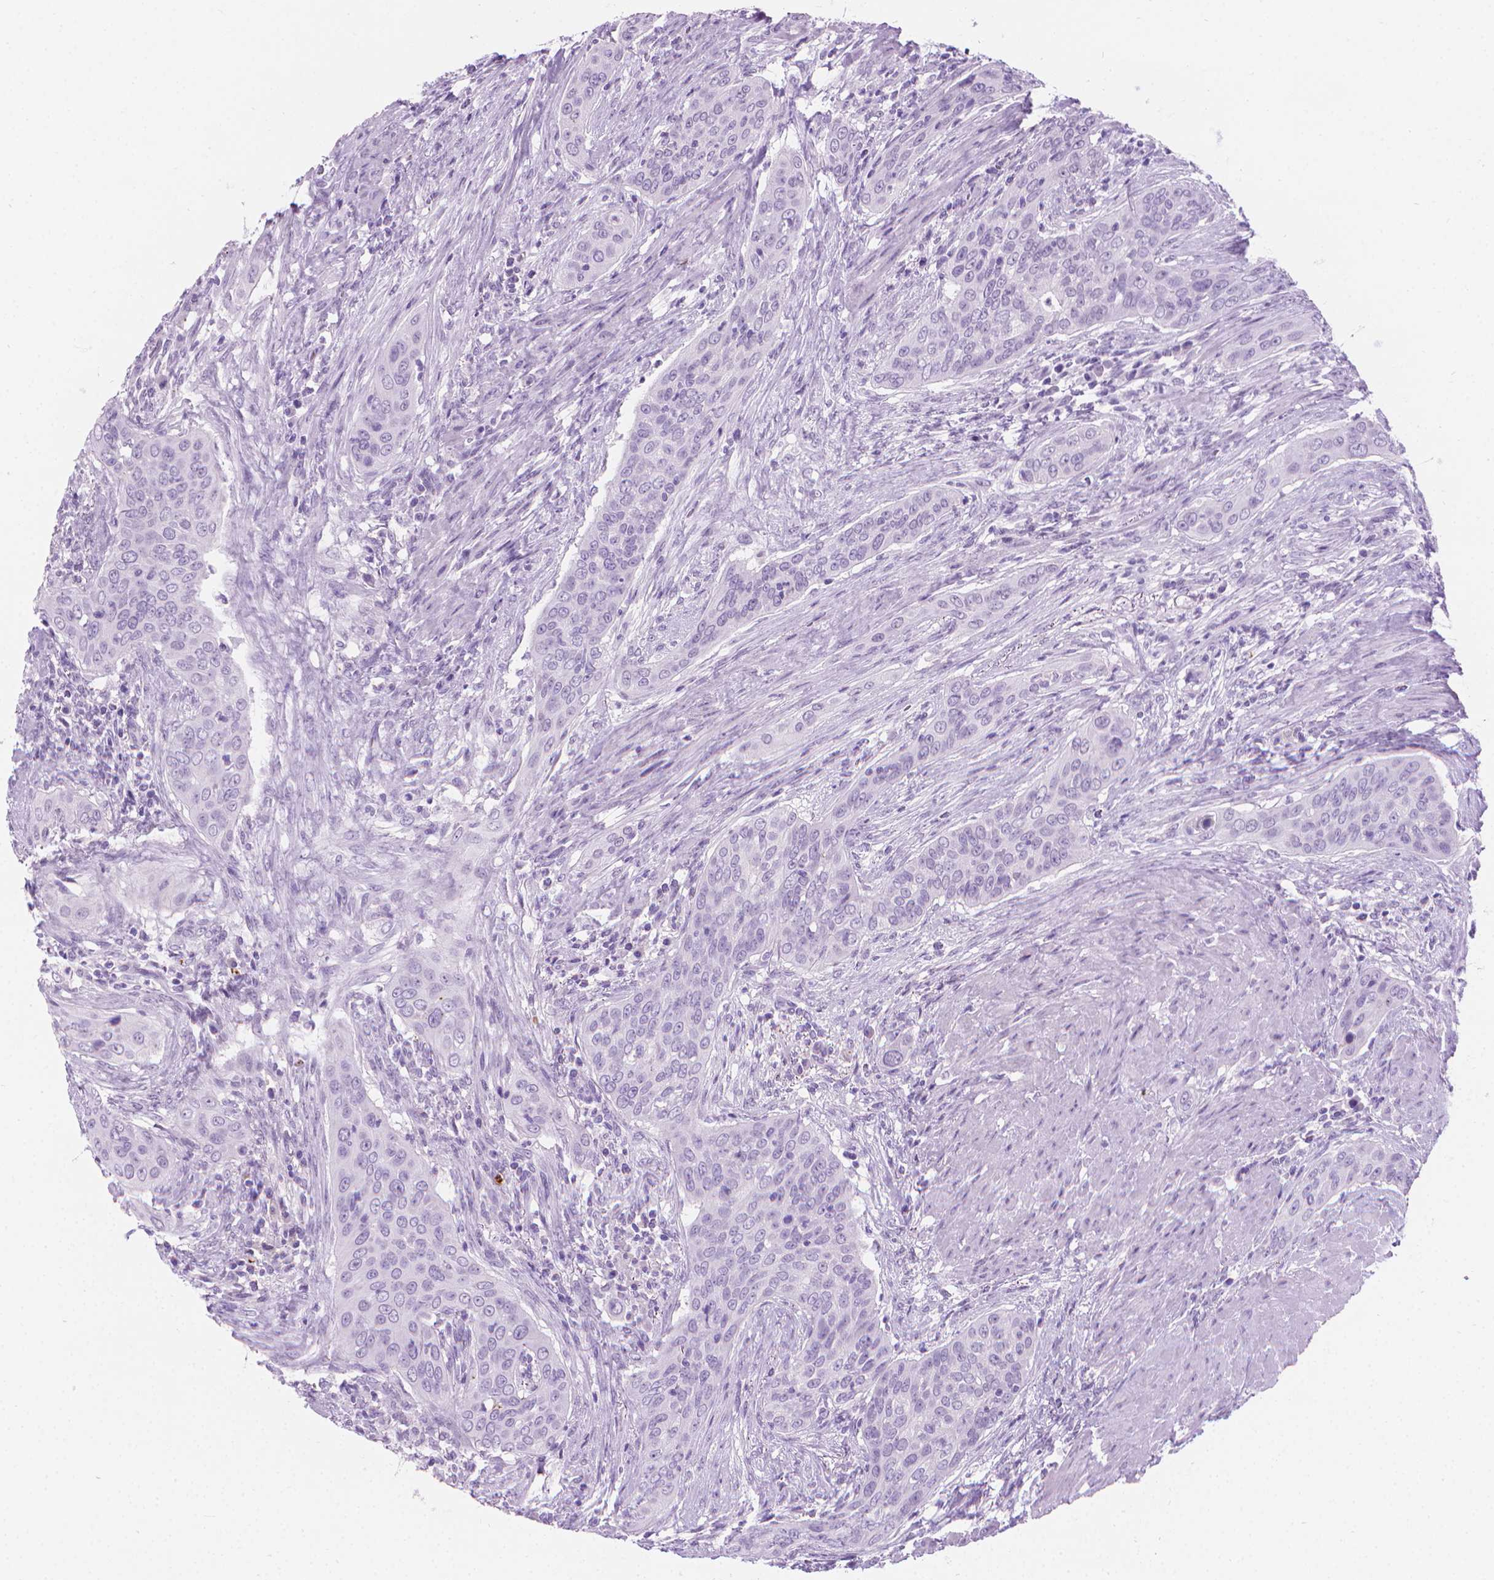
{"staining": {"intensity": "negative", "quantity": "none", "location": "none"}, "tissue": "urothelial cancer", "cell_type": "Tumor cells", "image_type": "cancer", "snomed": [{"axis": "morphology", "description": "Urothelial carcinoma, High grade"}, {"axis": "topography", "description": "Urinary bladder"}], "caption": "This histopathology image is of urothelial carcinoma (high-grade) stained with immunohistochemistry (IHC) to label a protein in brown with the nuclei are counter-stained blue. There is no expression in tumor cells.", "gene": "CFAP52", "patient": {"sex": "male", "age": 82}}